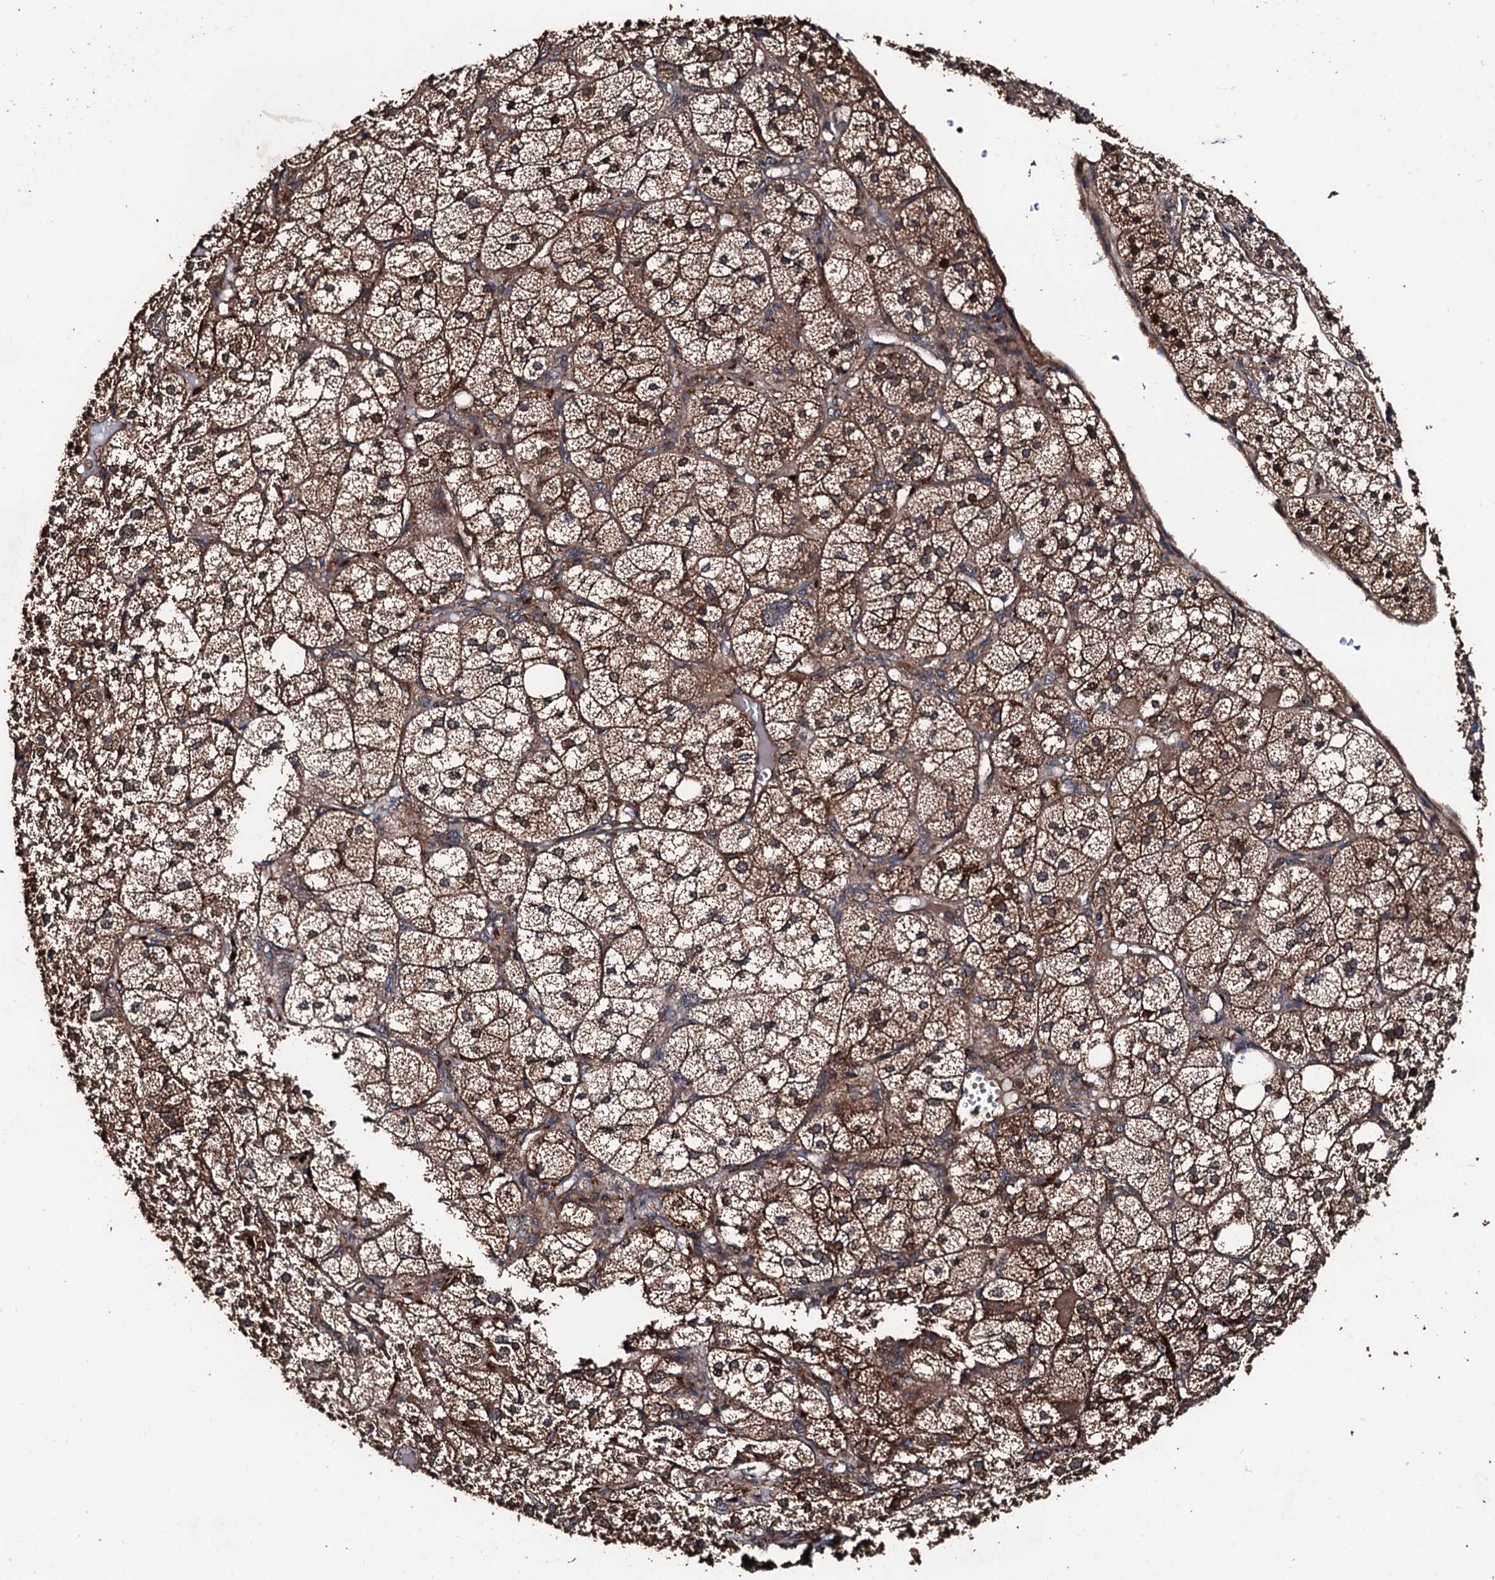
{"staining": {"intensity": "strong", "quantity": ">75%", "location": "cytoplasmic/membranous"}, "tissue": "adrenal gland", "cell_type": "Glandular cells", "image_type": "normal", "snomed": [{"axis": "morphology", "description": "Normal tissue, NOS"}, {"axis": "topography", "description": "Adrenal gland"}], "caption": "This micrograph reveals IHC staining of normal human adrenal gland, with high strong cytoplasmic/membranous staining in about >75% of glandular cells.", "gene": "KIF18A", "patient": {"sex": "female", "age": 61}}